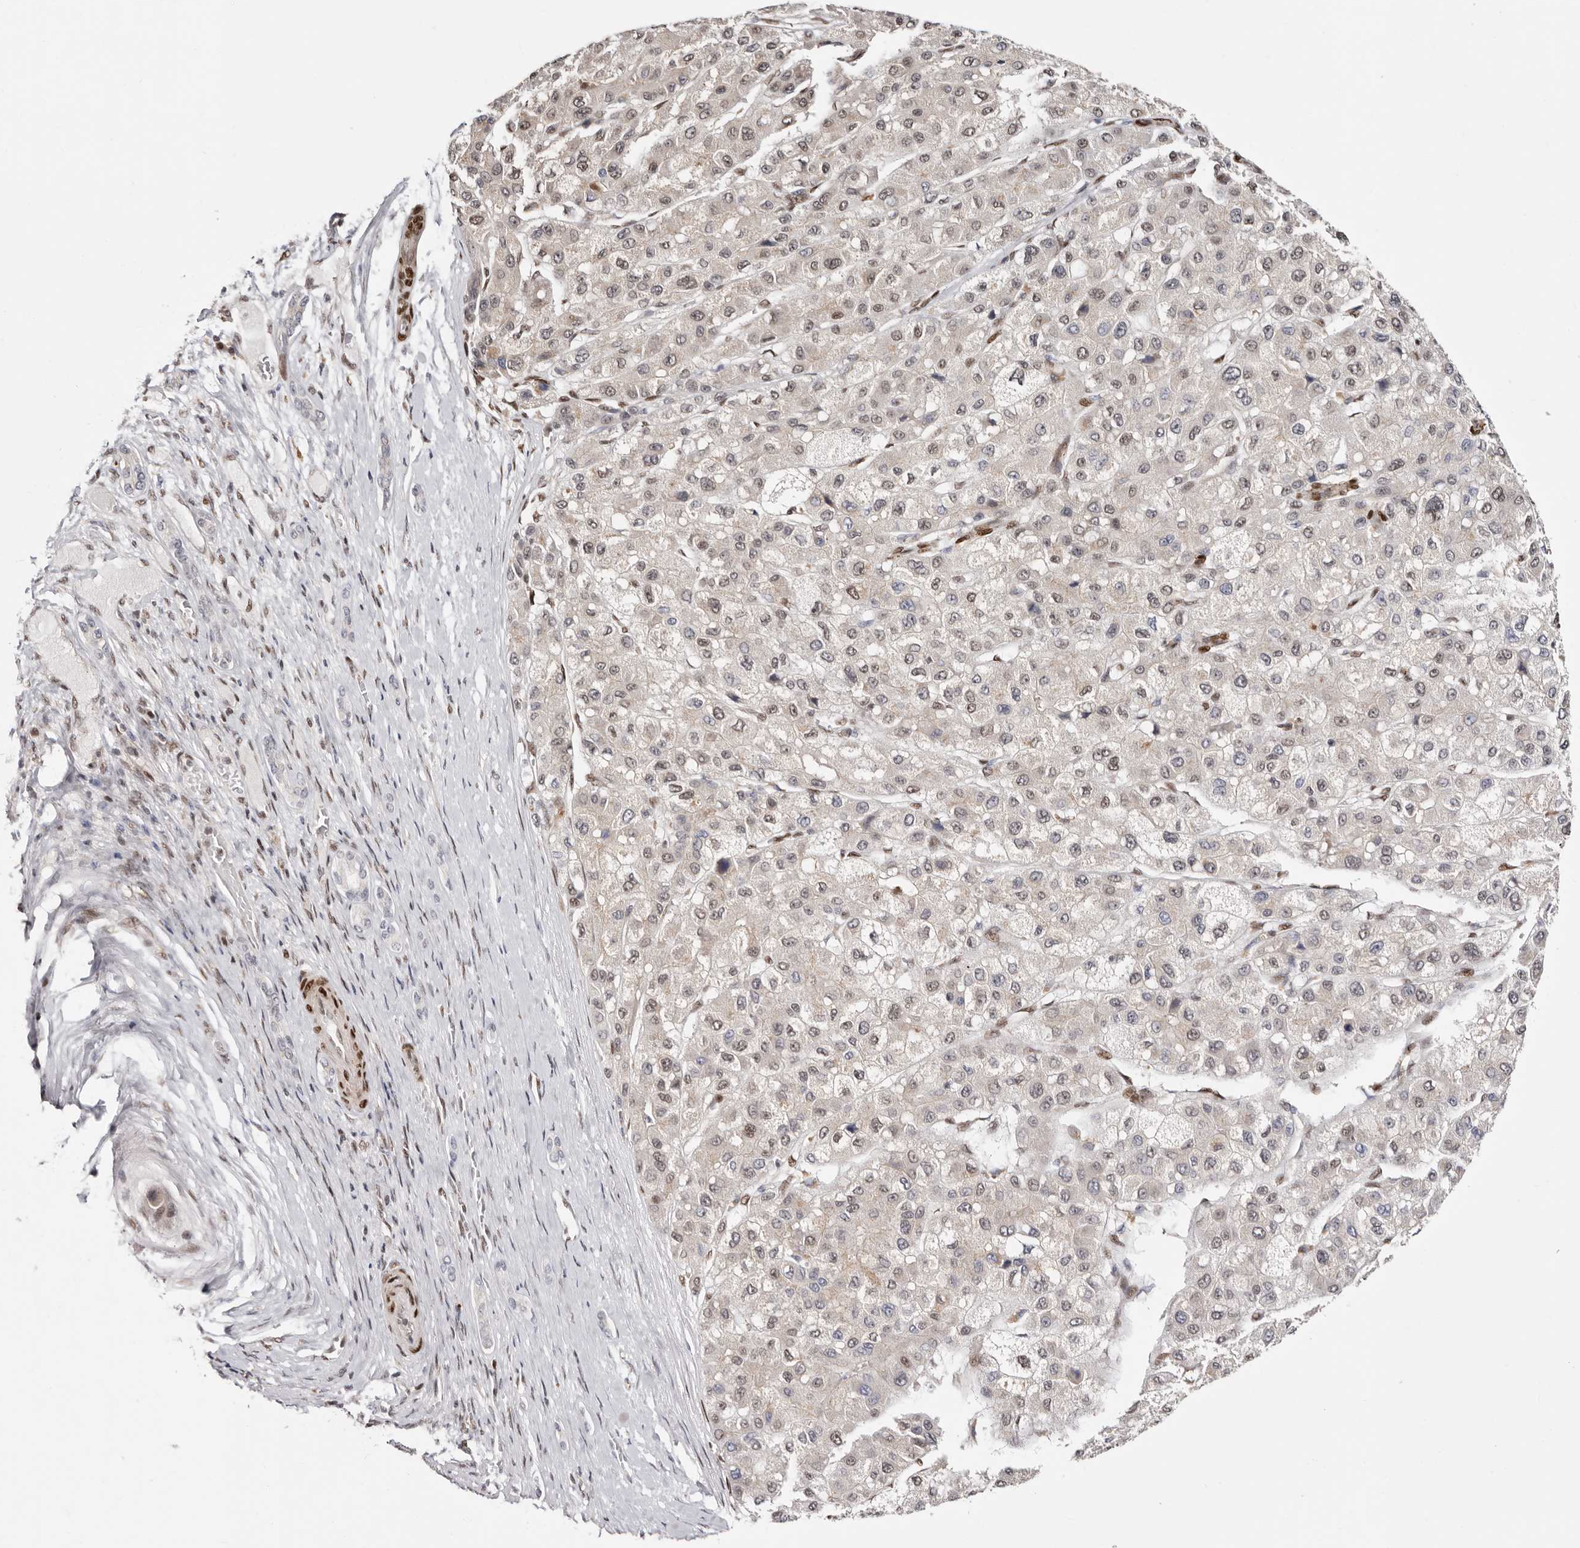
{"staining": {"intensity": "weak", "quantity": "<25%", "location": "nuclear"}, "tissue": "liver cancer", "cell_type": "Tumor cells", "image_type": "cancer", "snomed": [{"axis": "morphology", "description": "Carcinoma, Hepatocellular, NOS"}, {"axis": "topography", "description": "Liver"}], "caption": "A histopathology image of human liver cancer is negative for staining in tumor cells.", "gene": "SMAD7", "patient": {"sex": "male", "age": 80}}